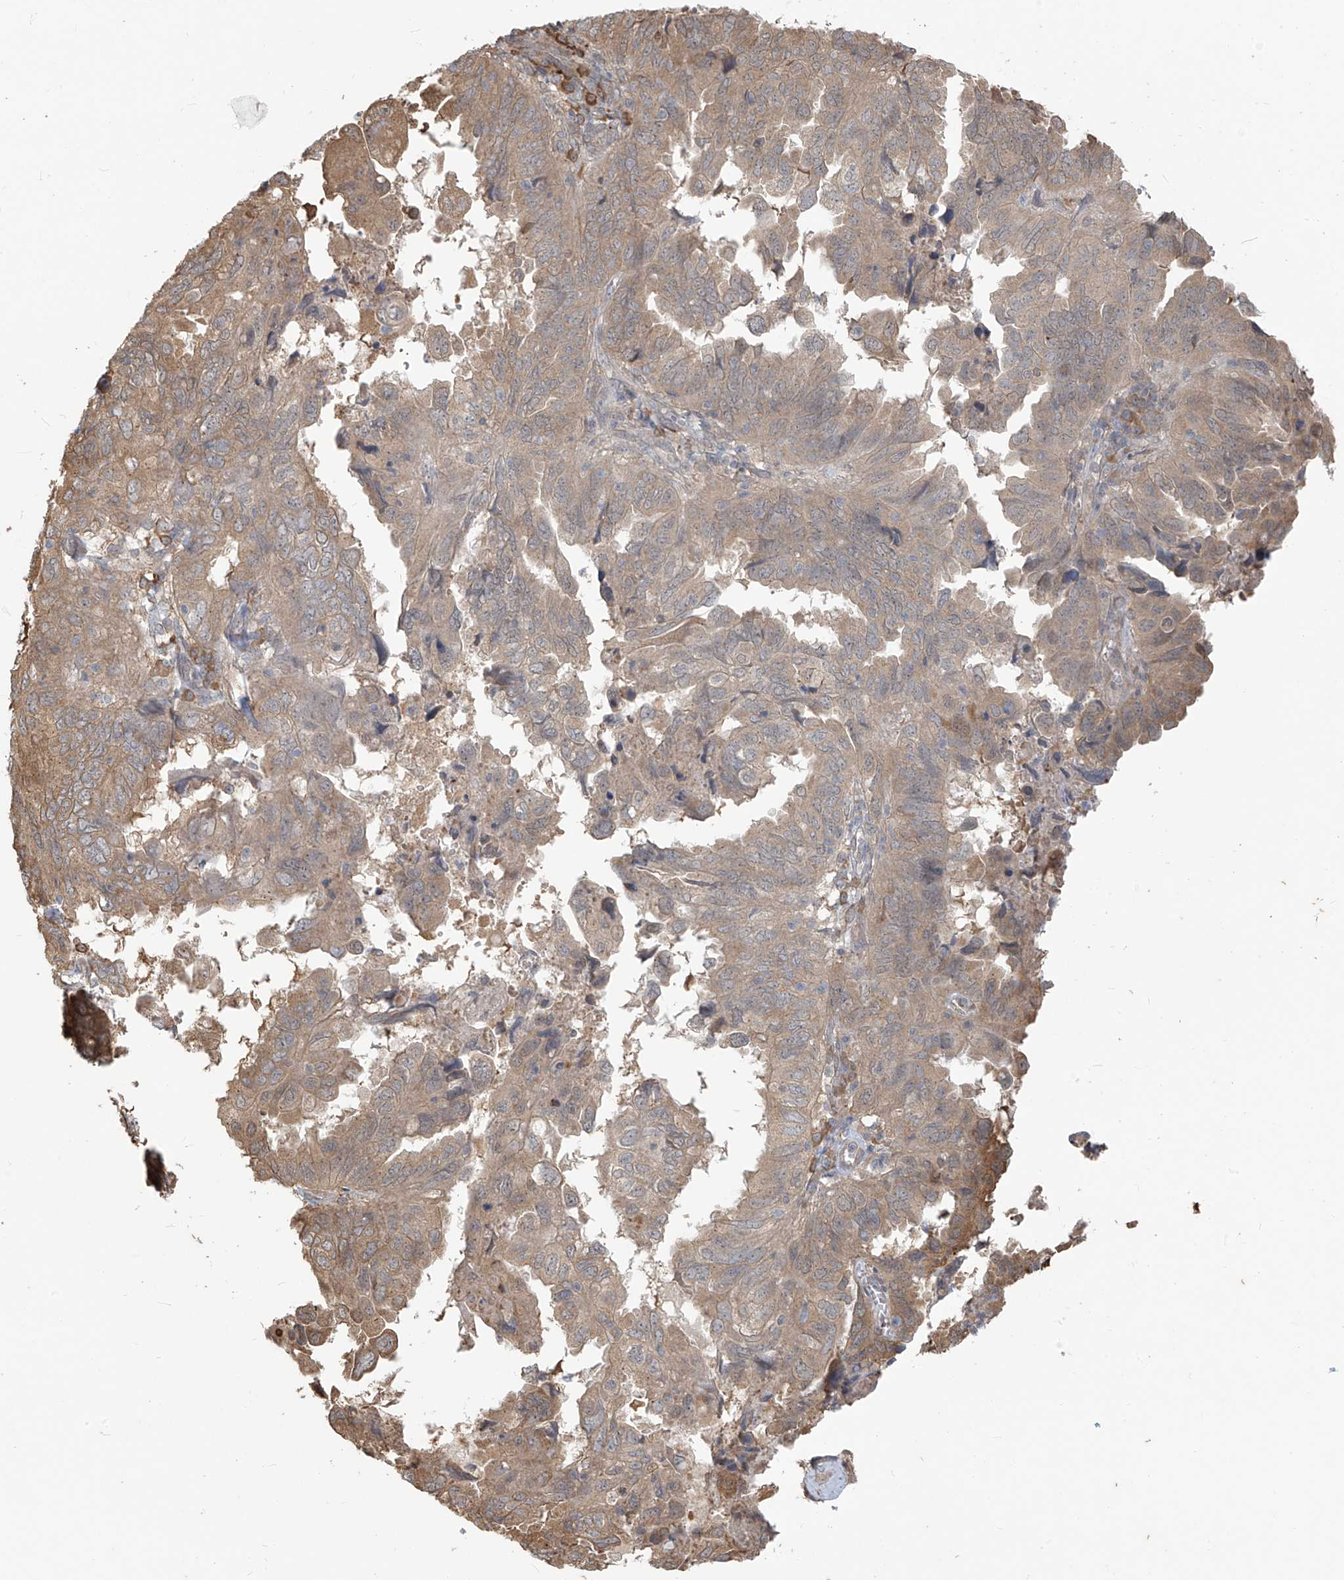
{"staining": {"intensity": "weak", "quantity": ">75%", "location": "cytoplasmic/membranous"}, "tissue": "endometrial cancer", "cell_type": "Tumor cells", "image_type": "cancer", "snomed": [{"axis": "morphology", "description": "Adenocarcinoma, NOS"}, {"axis": "topography", "description": "Uterus"}], "caption": "Immunohistochemical staining of human endometrial adenocarcinoma demonstrates low levels of weak cytoplasmic/membranous protein positivity in approximately >75% of tumor cells.", "gene": "PLEKHM3", "patient": {"sex": "female", "age": 77}}